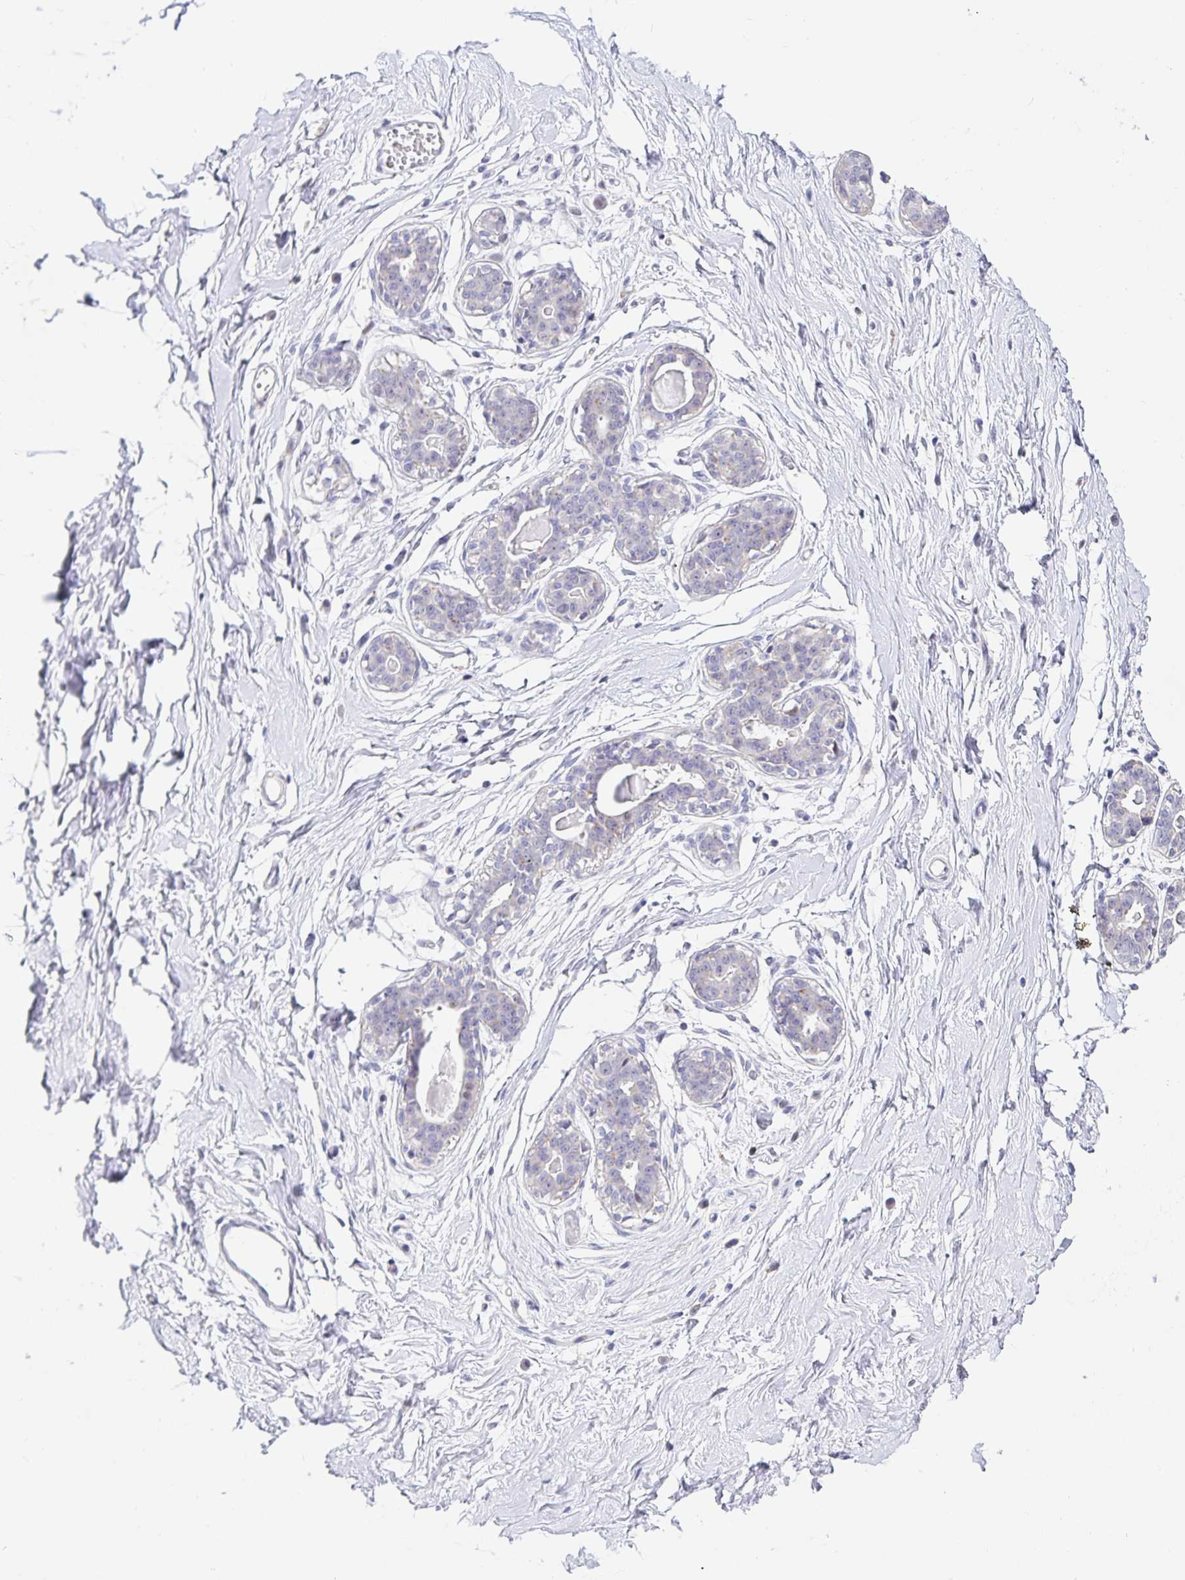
{"staining": {"intensity": "negative", "quantity": "none", "location": "none"}, "tissue": "breast", "cell_type": "Adipocytes", "image_type": "normal", "snomed": [{"axis": "morphology", "description": "Normal tissue, NOS"}, {"axis": "topography", "description": "Breast"}], "caption": "A high-resolution histopathology image shows immunohistochemistry (IHC) staining of unremarkable breast, which displays no significant staining in adipocytes. The staining was performed using DAB (3,3'-diaminobenzidine) to visualize the protein expression in brown, while the nuclei were stained in blue with hematoxylin (Magnification: 20x).", "gene": "KBTBD13", "patient": {"sex": "female", "age": 45}}